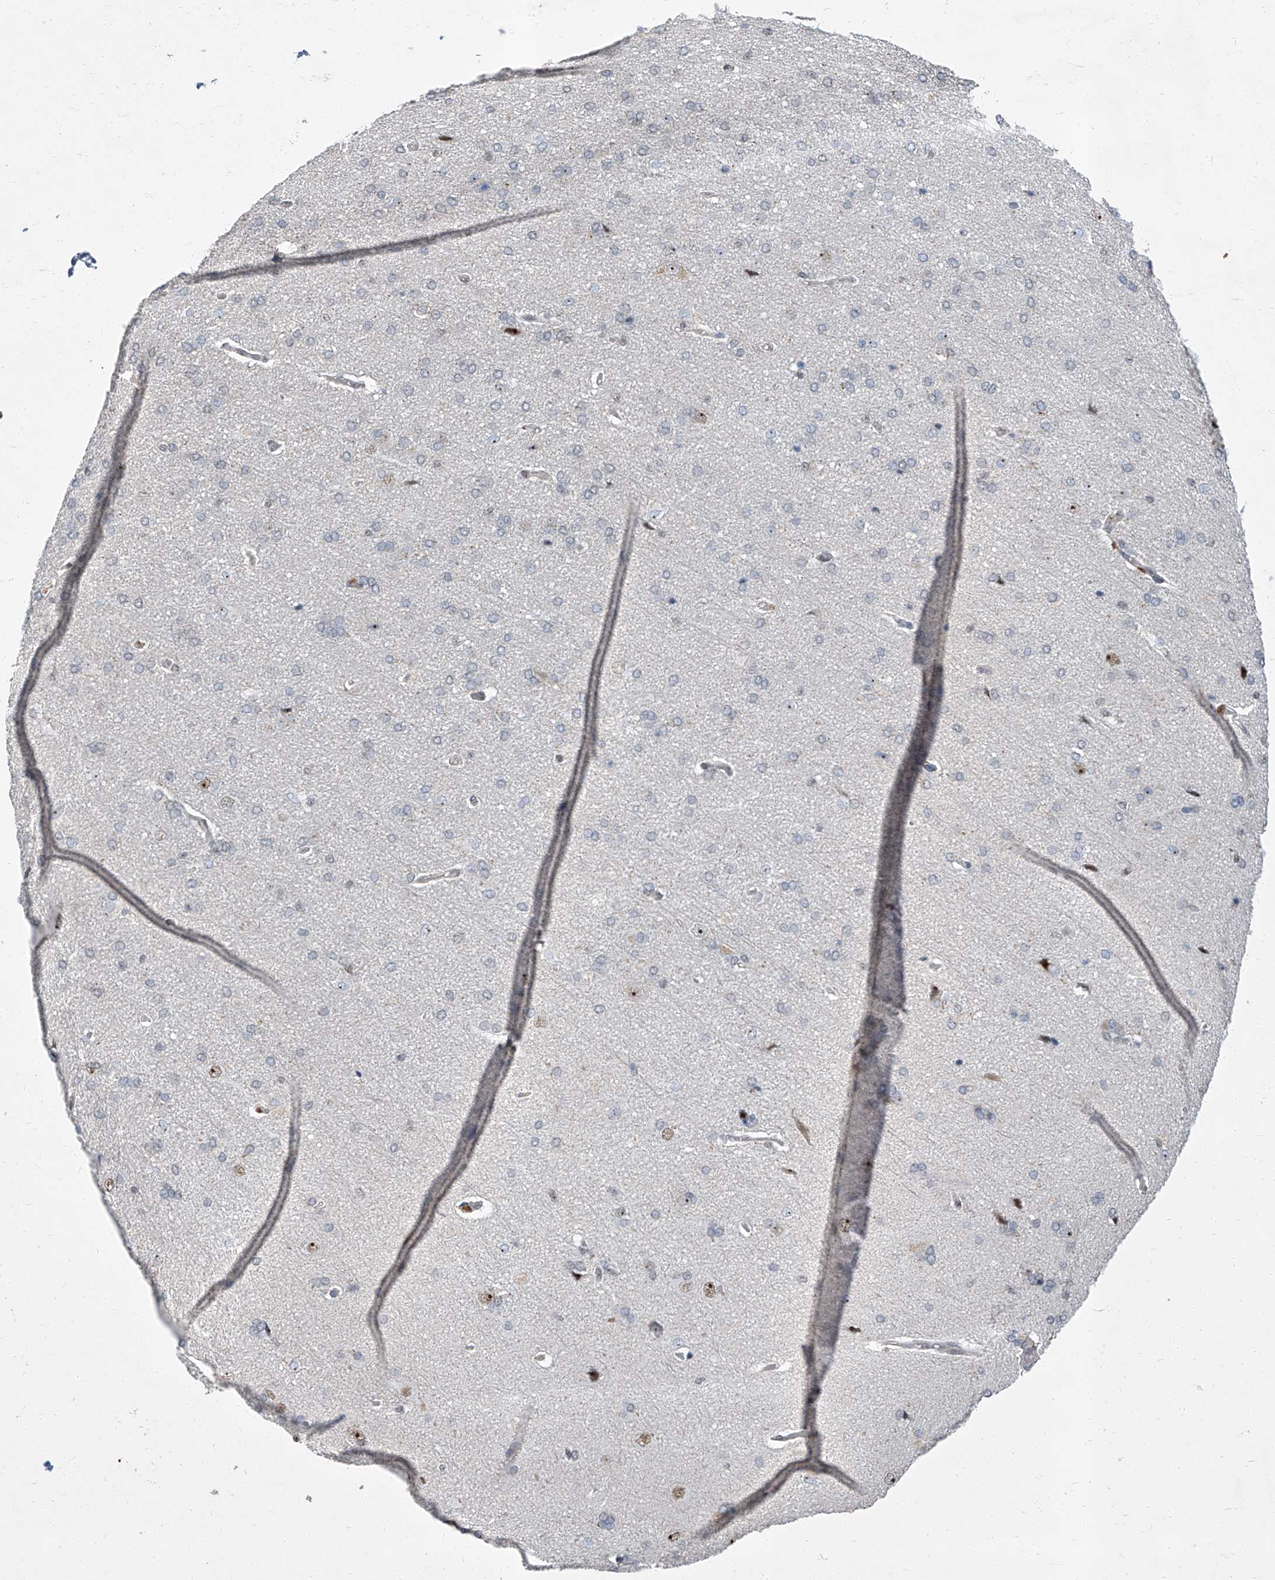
{"staining": {"intensity": "negative", "quantity": "none", "location": "none"}, "tissue": "cerebral cortex", "cell_type": "Endothelial cells", "image_type": "normal", "snomed": [{"axis": "morphology", "description": "Normal tissue, NOS"}, {"axis": "topography", "description": "Cerebral cortex"}], "caption": "This is an immunohistochemistry photomicrograph of benign human cerebral cortex. There is no expression in endothelial cells.", "gene": "CMTR1", "patient": {"sex": "male", "age": 62}}